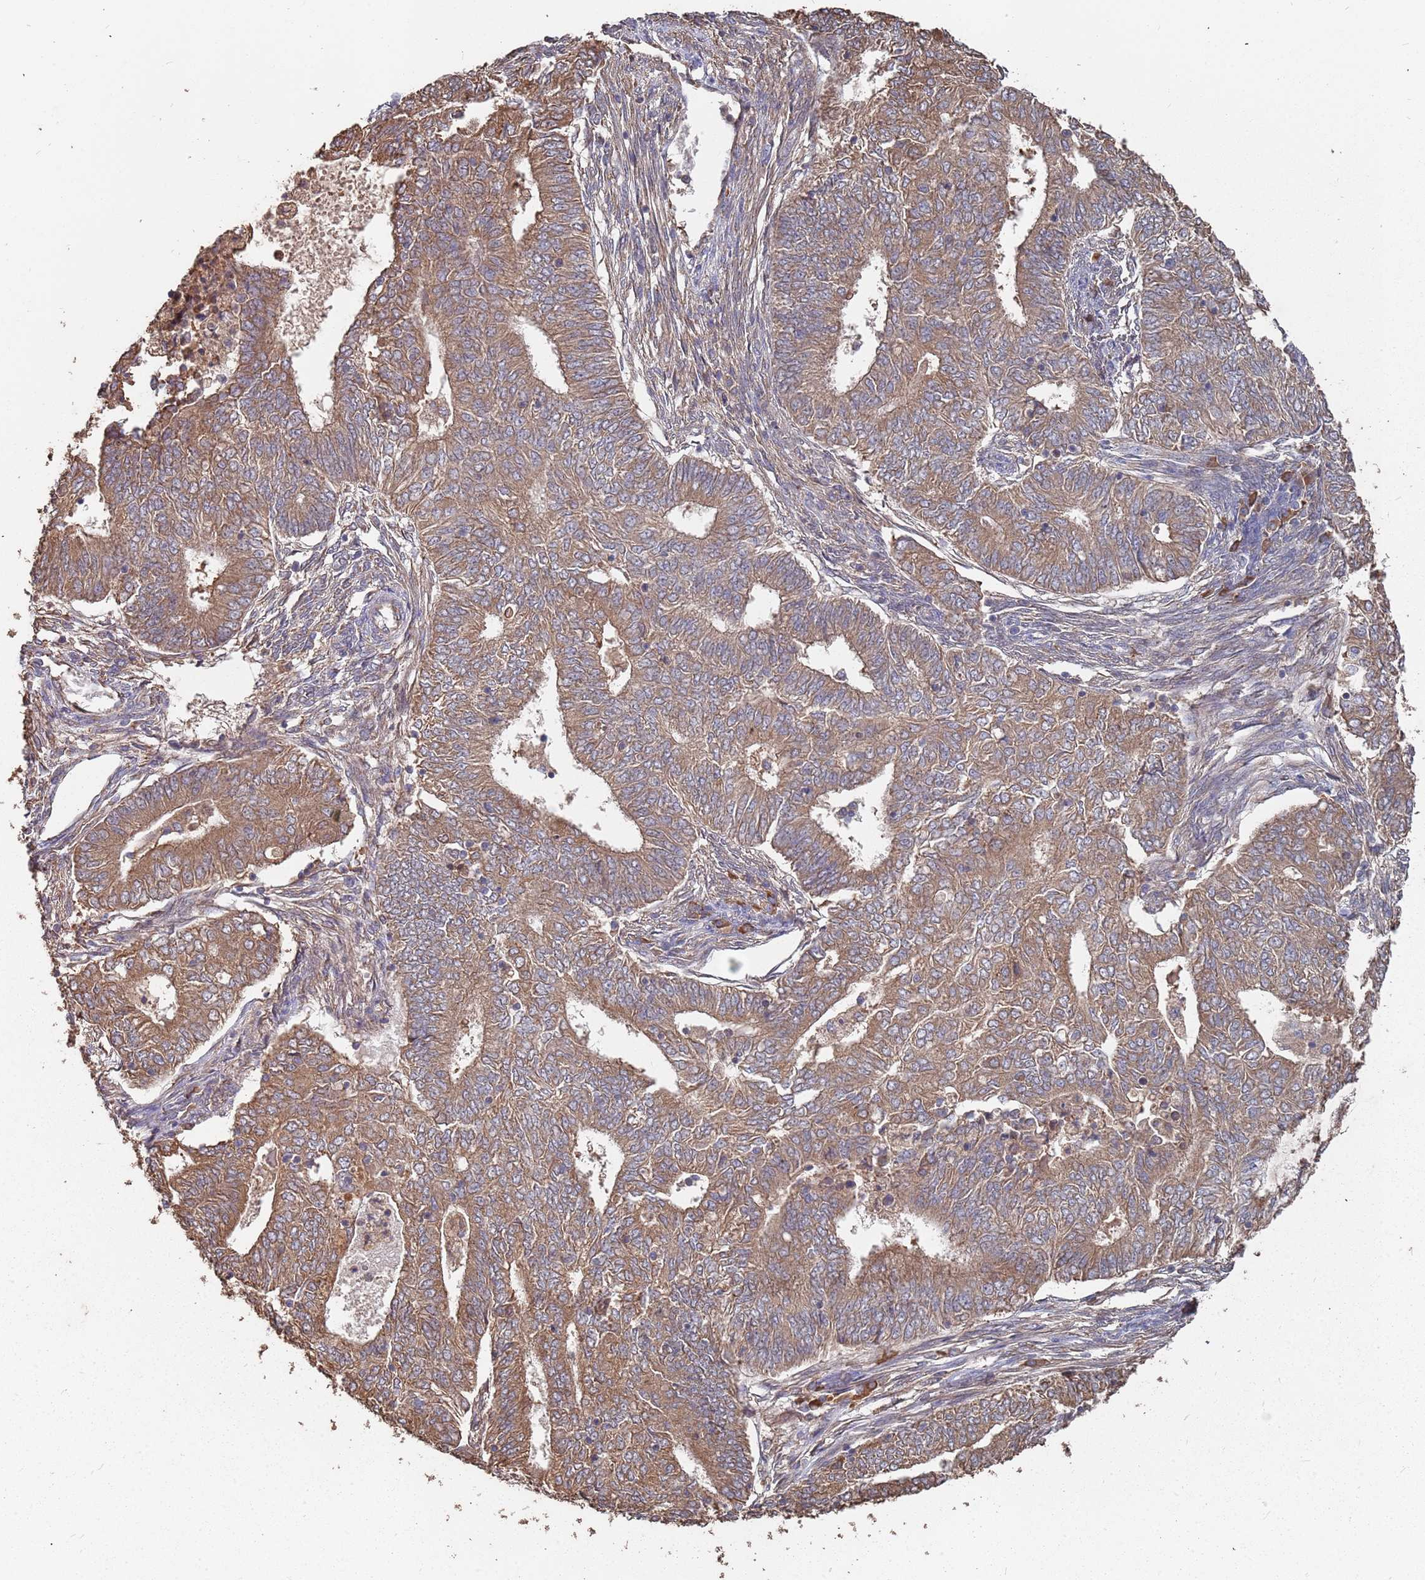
{"staining": {"intensity": "moderate", "quantity": ">75%", "location": "cytoplasmic/membranous"}, "tissue": "endometrial cancer", "cell_type": "Tumor cells", "image_type": "cancer", "snomed": [{"axis": "morphology", "description": "Adenocarcinoma, NOS"}, {"axis": "topography", "description": "Endometrium"}], "caption": "Moderate cytoplasmic/membranous expression is present in about >75% of tumor cells in endometrial cancer.", "gene": "ATG5", "patient": {"sex": "female", "age": 62}}